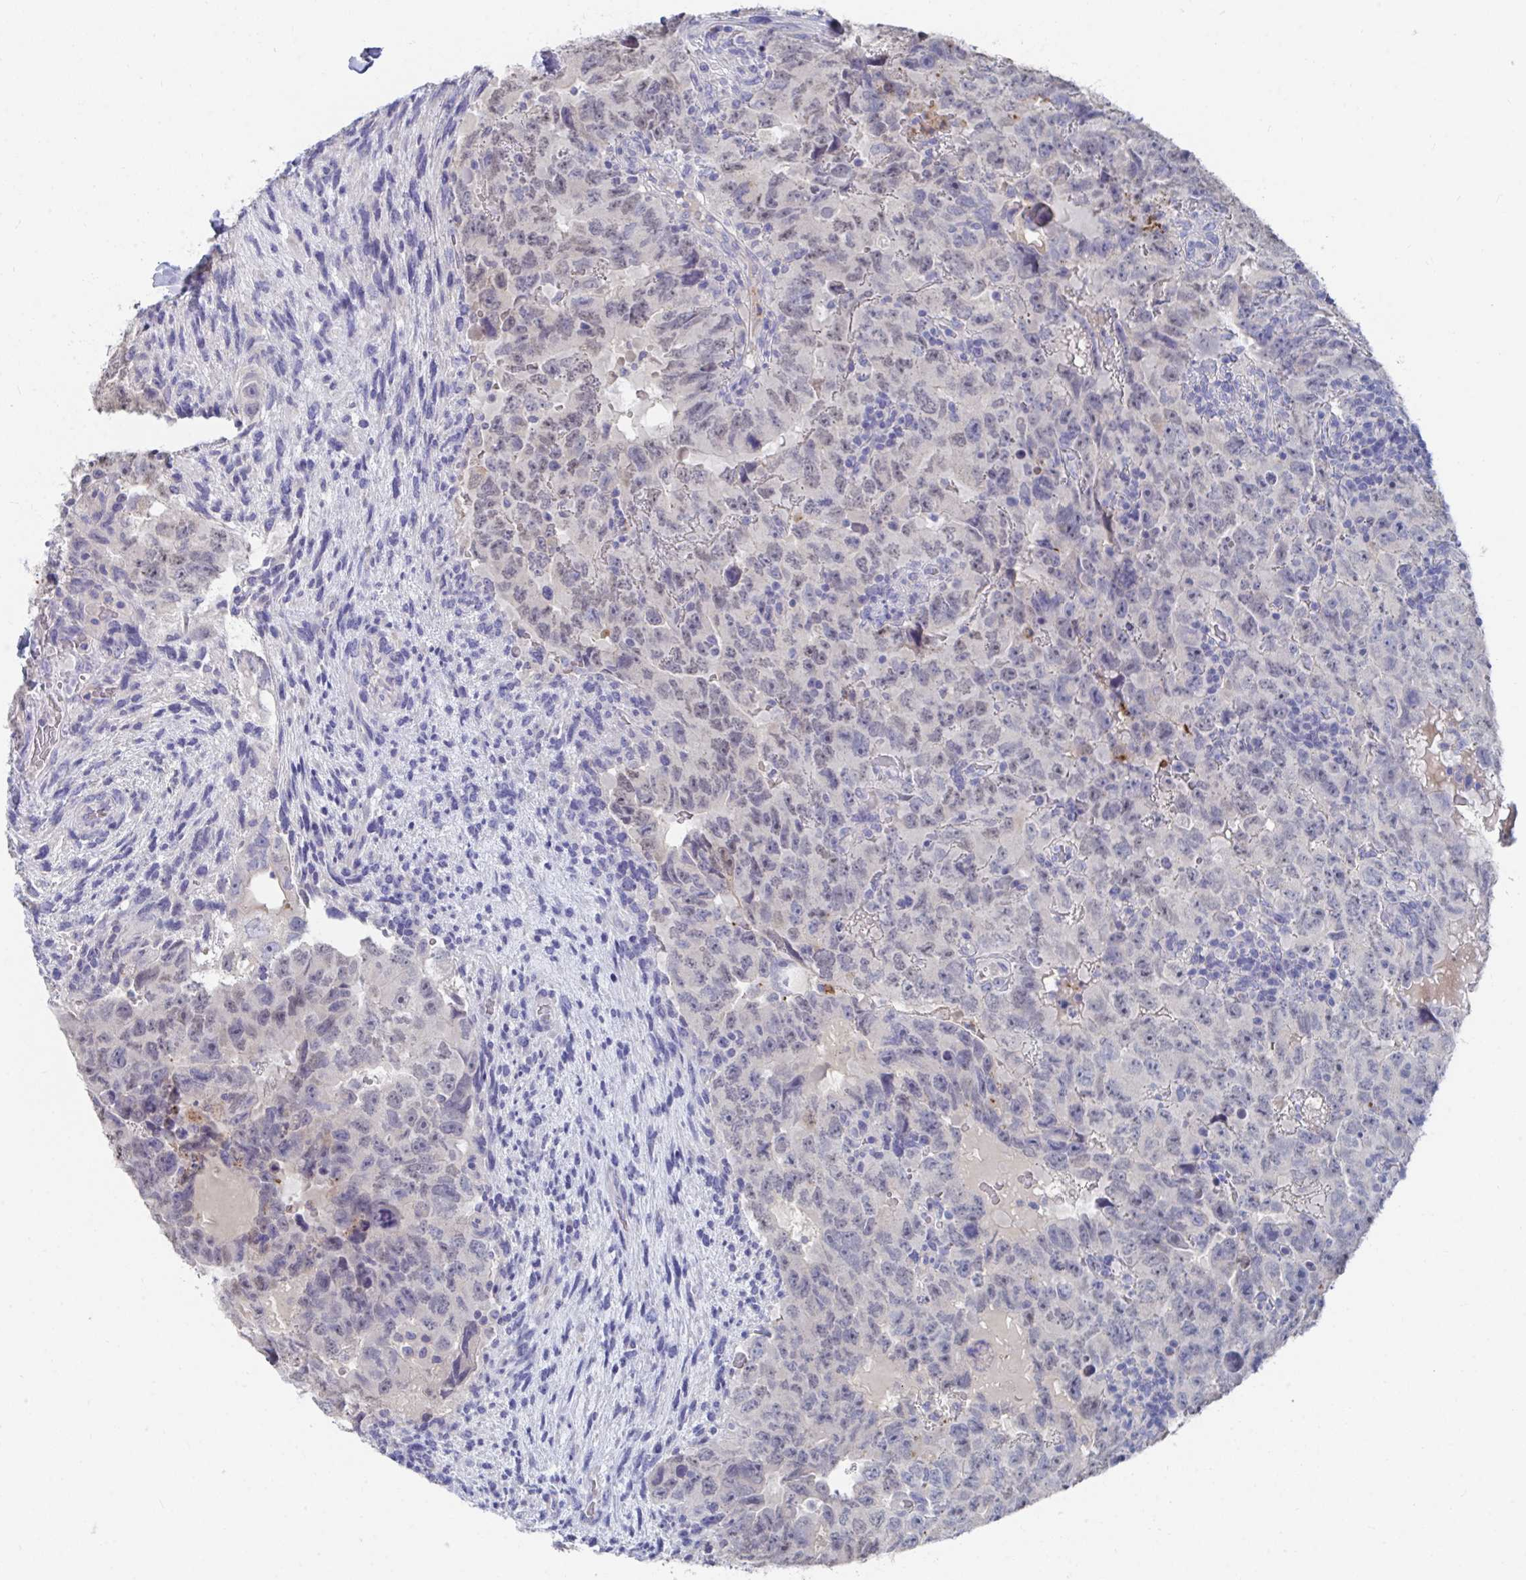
{"staining": {"intensity": "weak", "quantity": "<25%", "location": "nuclear"}, "tissue": "testis cancer", "cell_type": "Tumor cells", "image_type": "cancer", "snomed": [{"axis": "morphology", "description": "Carcinoma, Embryonal, NOS"}, {"axis": "topography", "description": "Testis"}], "caption": "DAB (3,3'-diaminobenzidine) immunohistochemical staining of testis cancer demonstrates no significant positivity in tumor cells.", "gene": "KCNK5", "patient": {"sex": "male", "age": 24}}